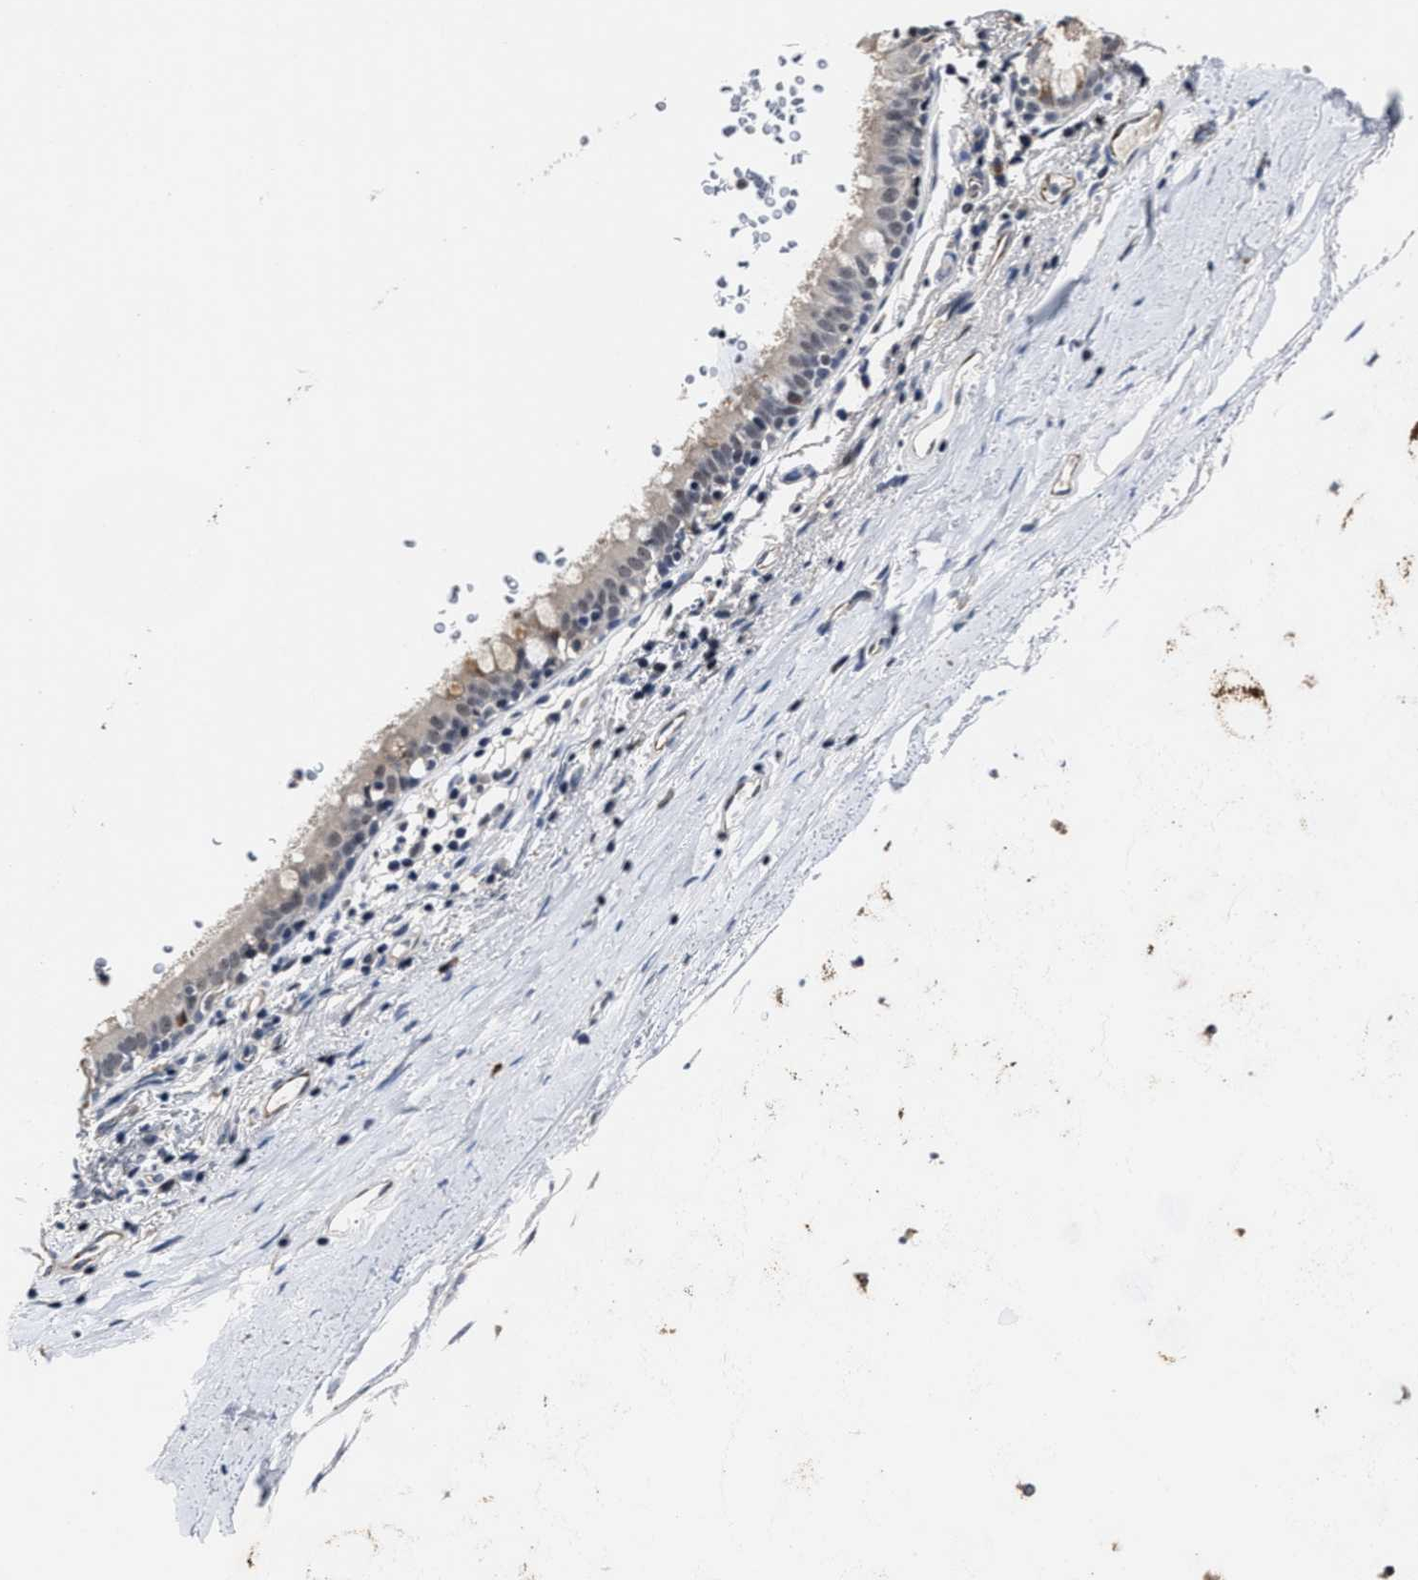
{"staining": {"intensity": "weak", "quantity": "25%-75%", "location": "cytoplasmic/membranous"}, "tissue": "bronchus", "cell_type": "Respiratory epithelial cells", "image_type": "normal", "snomed": [{"axis": "morphology", "description": "Normal tissue, NOS"}, {"axis": "morphology", "description": "Inflammation, NOS"}, {"axis": "topography", "description": "Cartilage tissue"}, {"axis": "topography", "description": "Bronchus"}], "caption": "Bronchus stained with a brown dye displays weak cytoplasmic/membranous positive staining in about 25%-75% of respiratory epithelial cells.", "gene": "RSBN1L", "patient": {"sex": "male", "age": 77}}